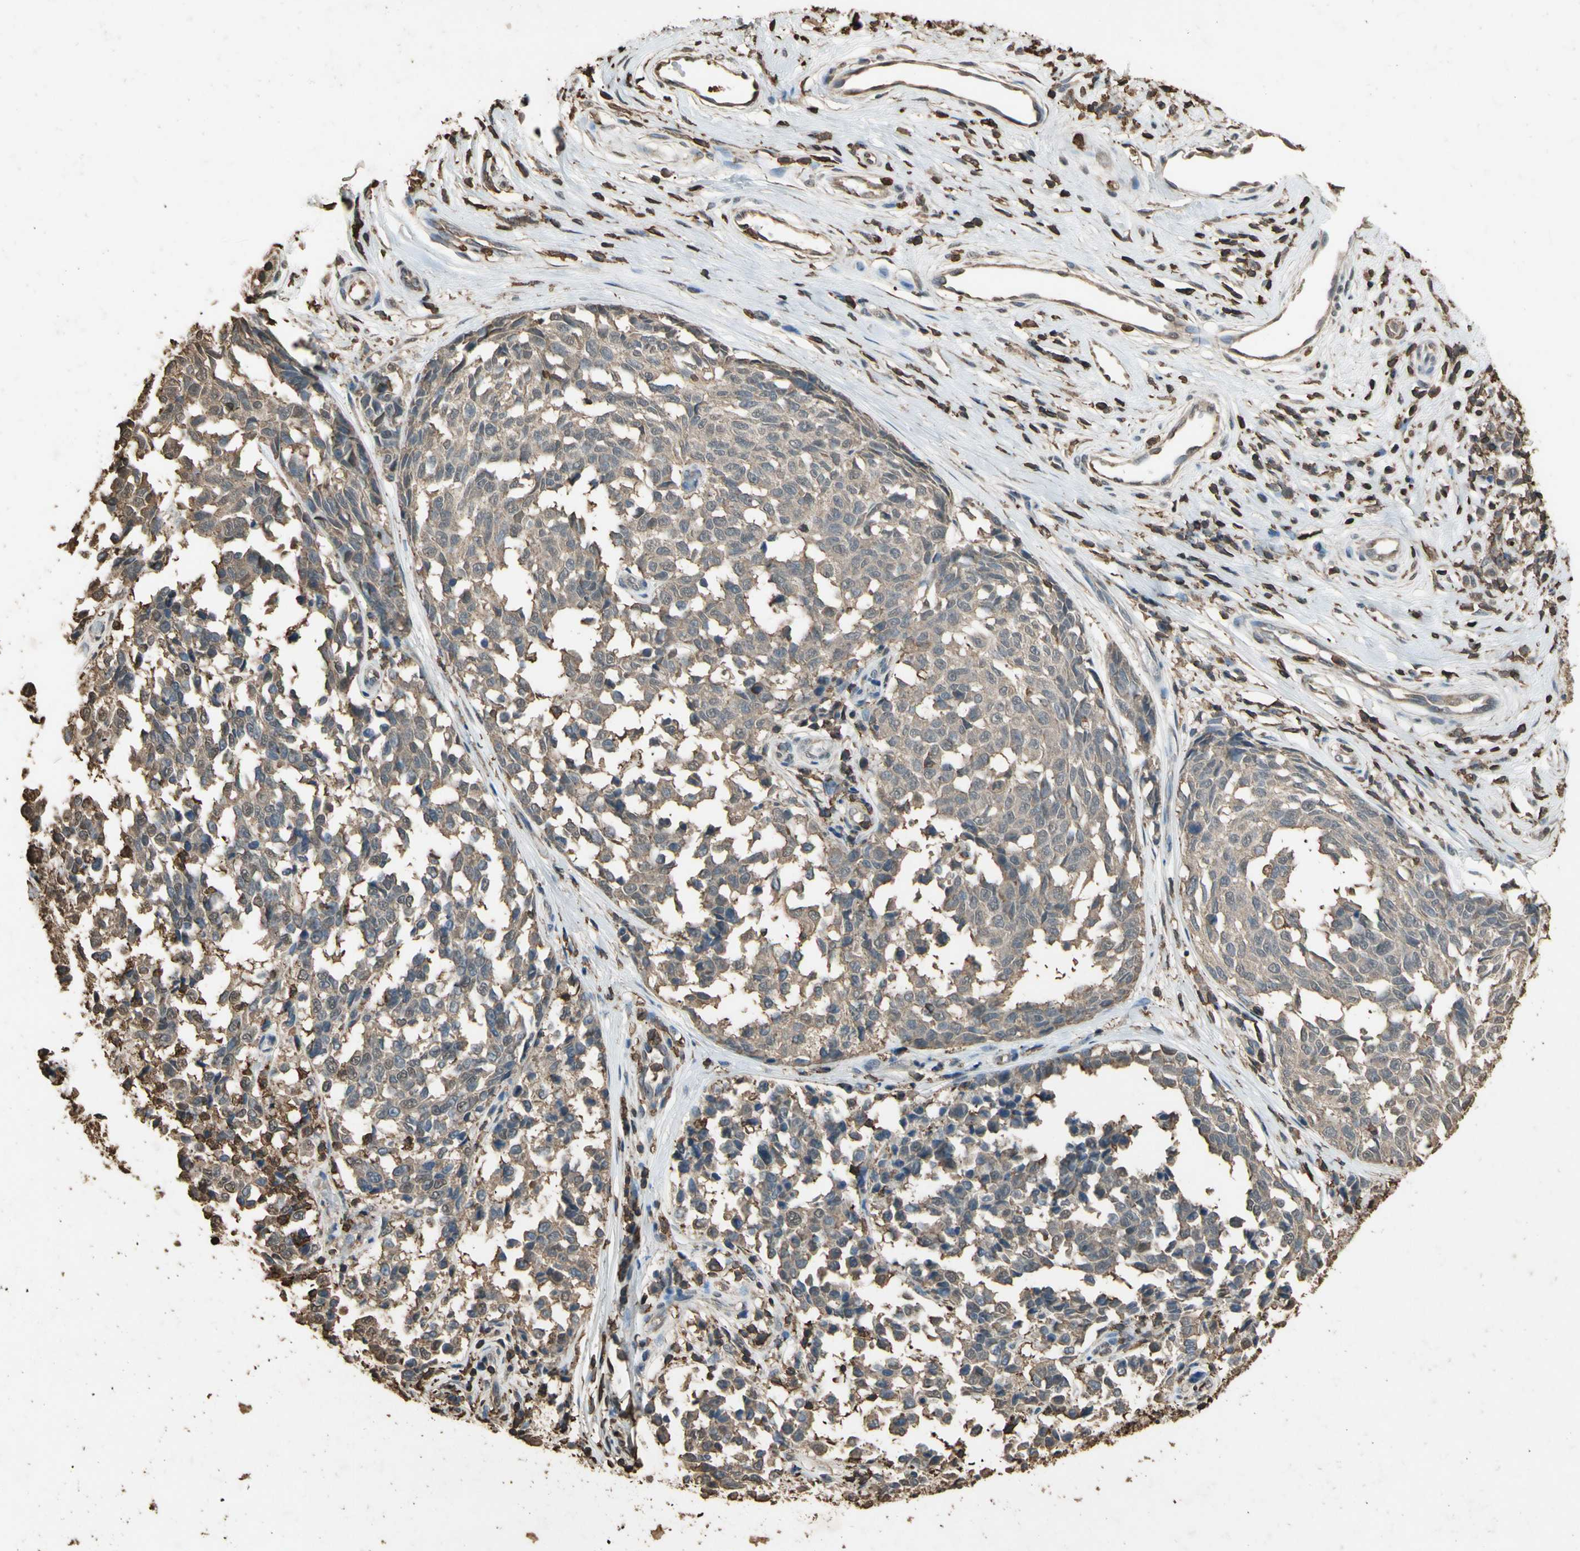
{"staining": {"intensity": "weak", "quantity": ">75%", "location": "cytoplasmic/membranous"}, "tissue": "melanoma", "cell_type": "Tumor cells", "image_type": "cancer", "snomed": [{"axis": "morphology", "description": "Malignant melanoma, NOS"}, {"axis": "topography", "description": "Skin"}], "caption": "Tumor cells show low levels of weak cytoplasmic/membranous expression in approximately >75% of cells in human malignant melanoma.", "gene": "TNFSF13B", "patient": {"sex": "female", "age": 64}}